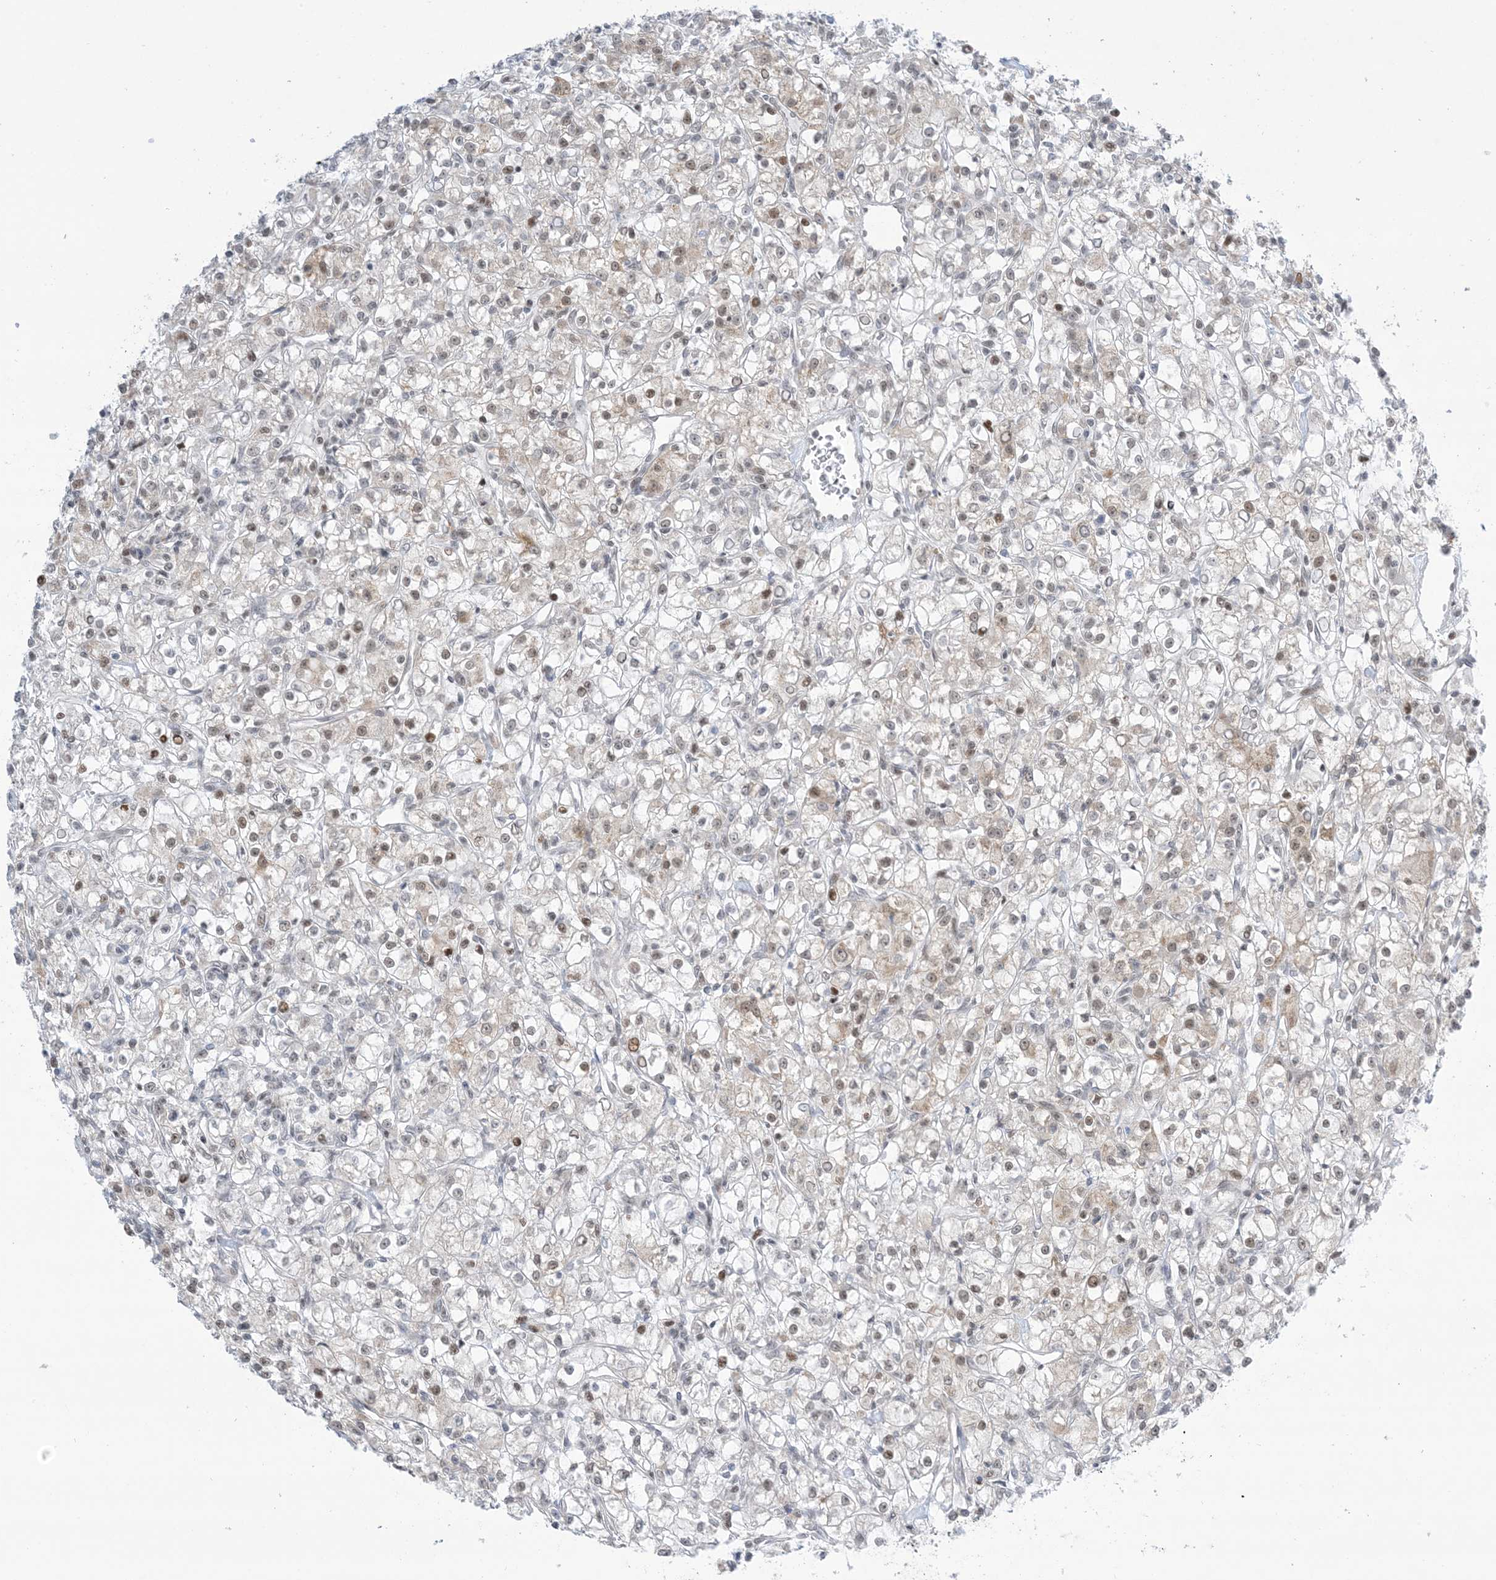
{"staining": {"intensity": "moderate", "quantity": "<25%", "location": "nuclear"}, "tissue": "renal cancer", "cell_type": "Tumor cells", "image_type": "cancer", "snomed": [{"axis": "morphology", "description": "Adenocarcinoma, NOS"}, {"axis": "topography", "description": "Kidney"}], "caption": "Protein staining of adenocarcinoma (renal) tissue shows moderate nuclear staining in about <25% of tumor cells.", "gene": "TFPT", "patient": {"sex": "female", "age": 59}}